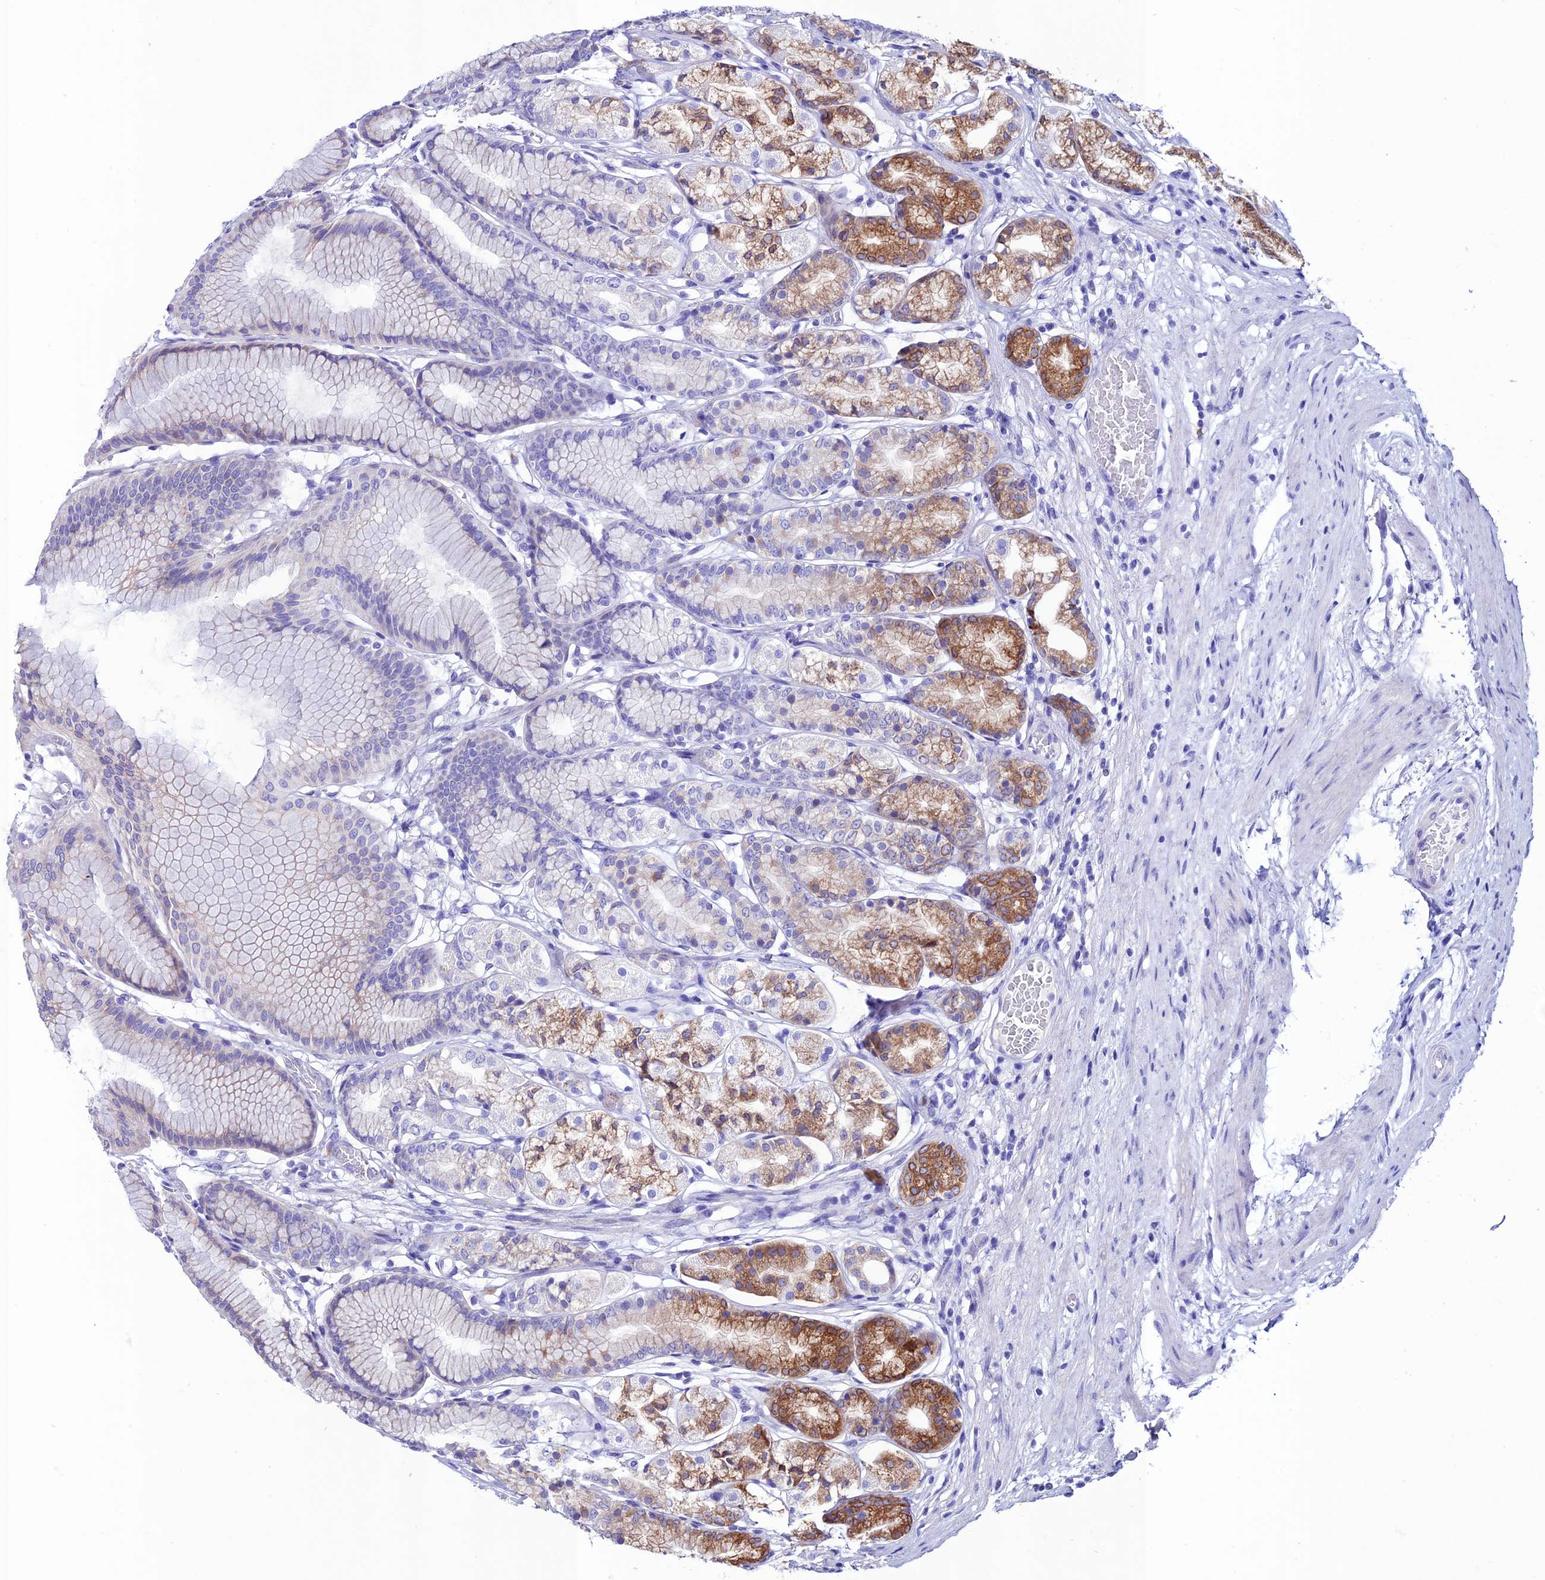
{"staining": {"intensity": "moderate", "quantity": "25%-75%", "location": "cytoplasmic/membranous"}, "tissue": "stomach", "cell_type": "Glandular cells", "image_type": "normal", "snomed": [{"axis": "morphology", "description": "Normal tissue, NOS"}, {"axis": "morphology", "description": "Adenocarcinoma, NOS"}, {"axis": "morphology", "description": "Adenocarcinoma, High grade"}, {"axis": "topography", "description": "Stomach, upper"}, {"axis": "topography", "description": "Stomach"}], "caption": "The image demonstrates staining of unremarkable stomach, revealing moderate cytoplasmic/membranous protein staining (brown color) within glandular cells.", "gene": "OR51Q1", "patient": {"sex": "female", "age": 65}}